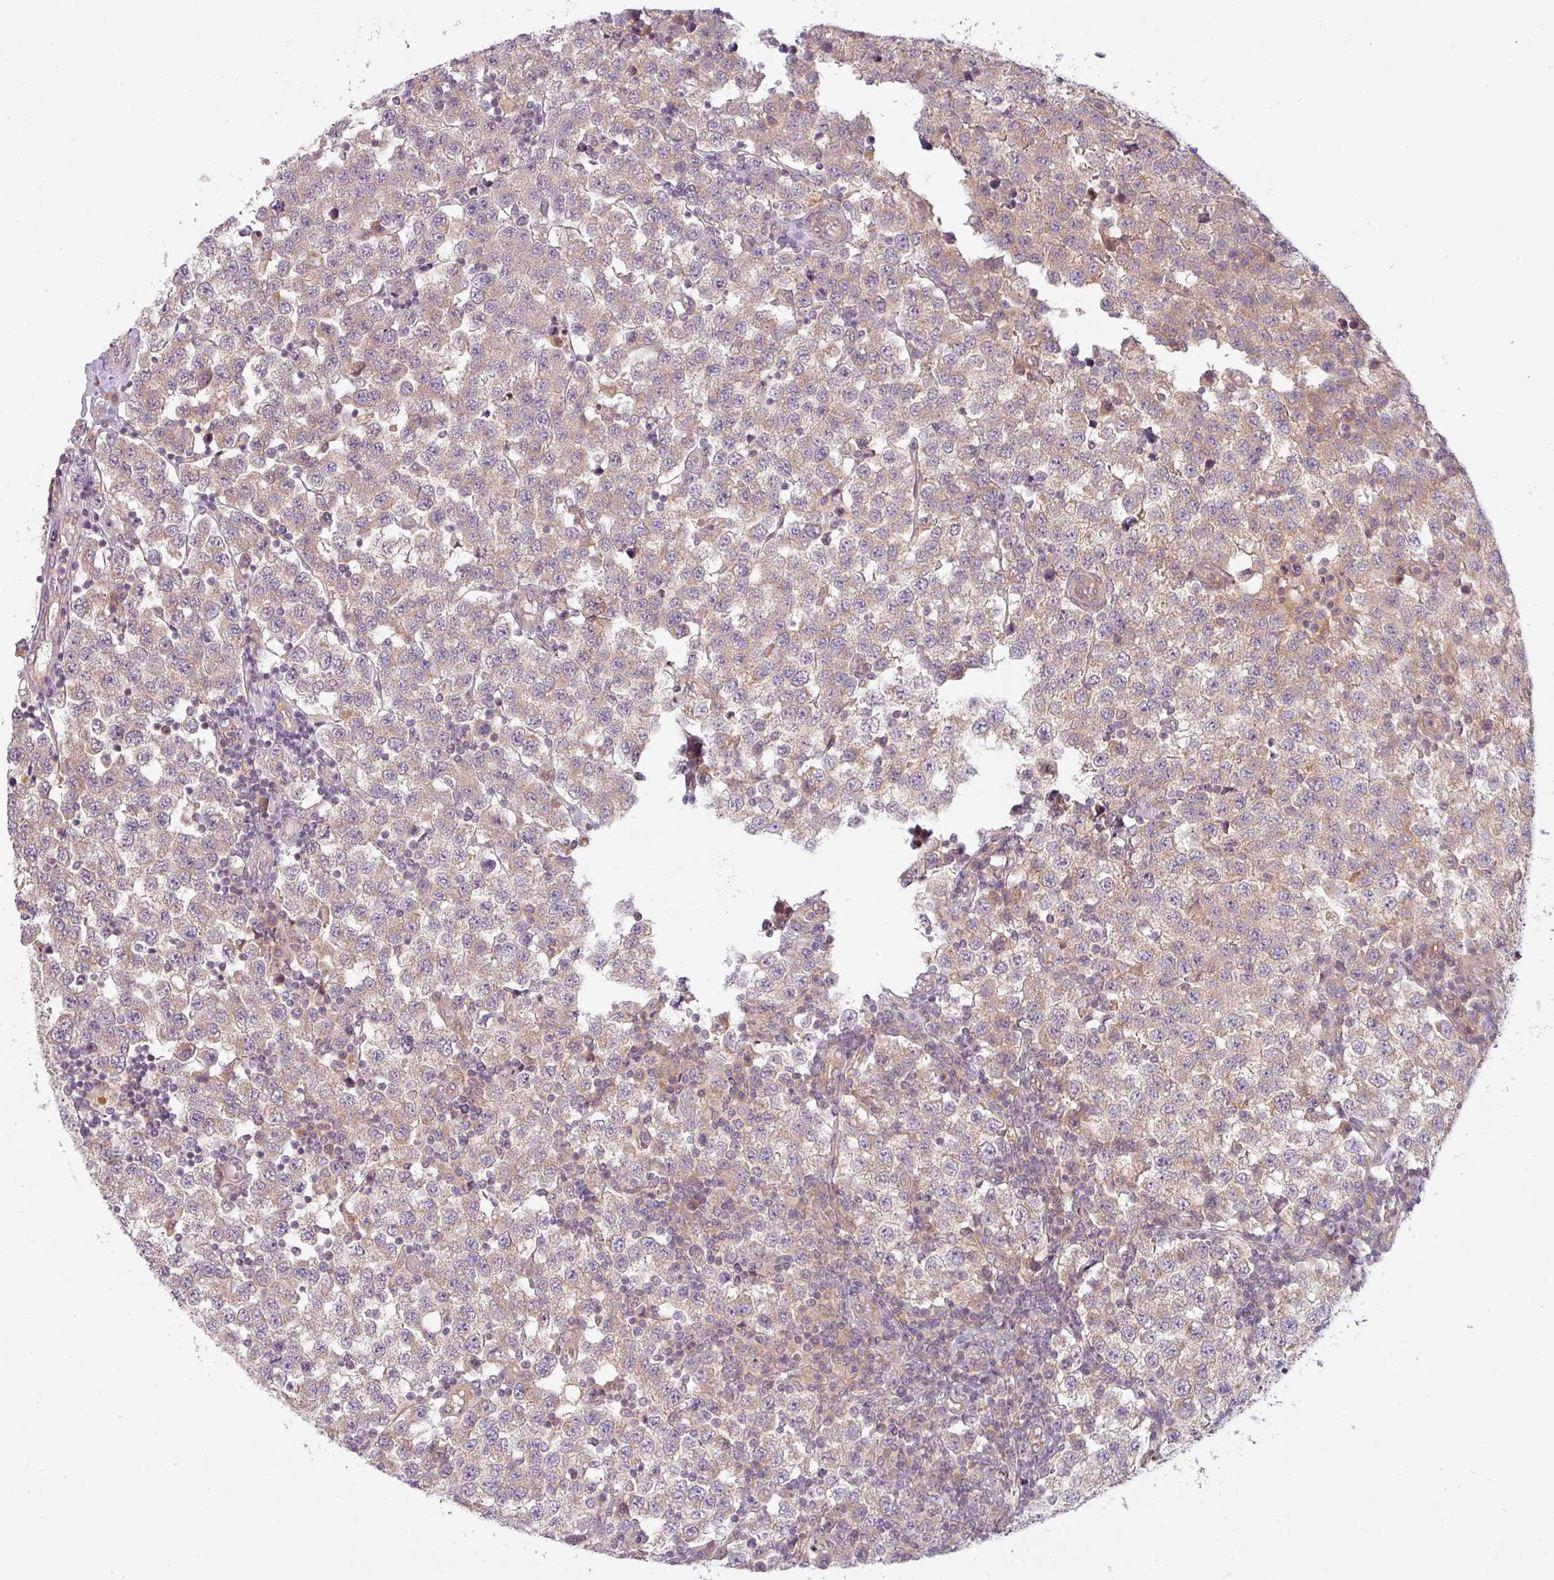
{"staining": {"intensity": "weak", "quantity": "25%-75%", "location": "cytoplasmic/membranous"}, "tissue": "testis cancer", "cell_type": "Tumor cells", "image_type": "cancer", "snomed": [{"axis": "morphology", "description": "Seminoma, NOS"}, {"axis": "topography", "description": "Testis"}], "caption": "Testis cancer (seminoma) tissue shows weak cytoplasmic/membranous expression in approximately 25%-75% of tumor cells, visualized by immunohistochemistry. The protein of interest is shown in brown color, while the nuclei are stained blue.", "gene": "RNF31", "patient": {"sex": "male", "age": 34}}